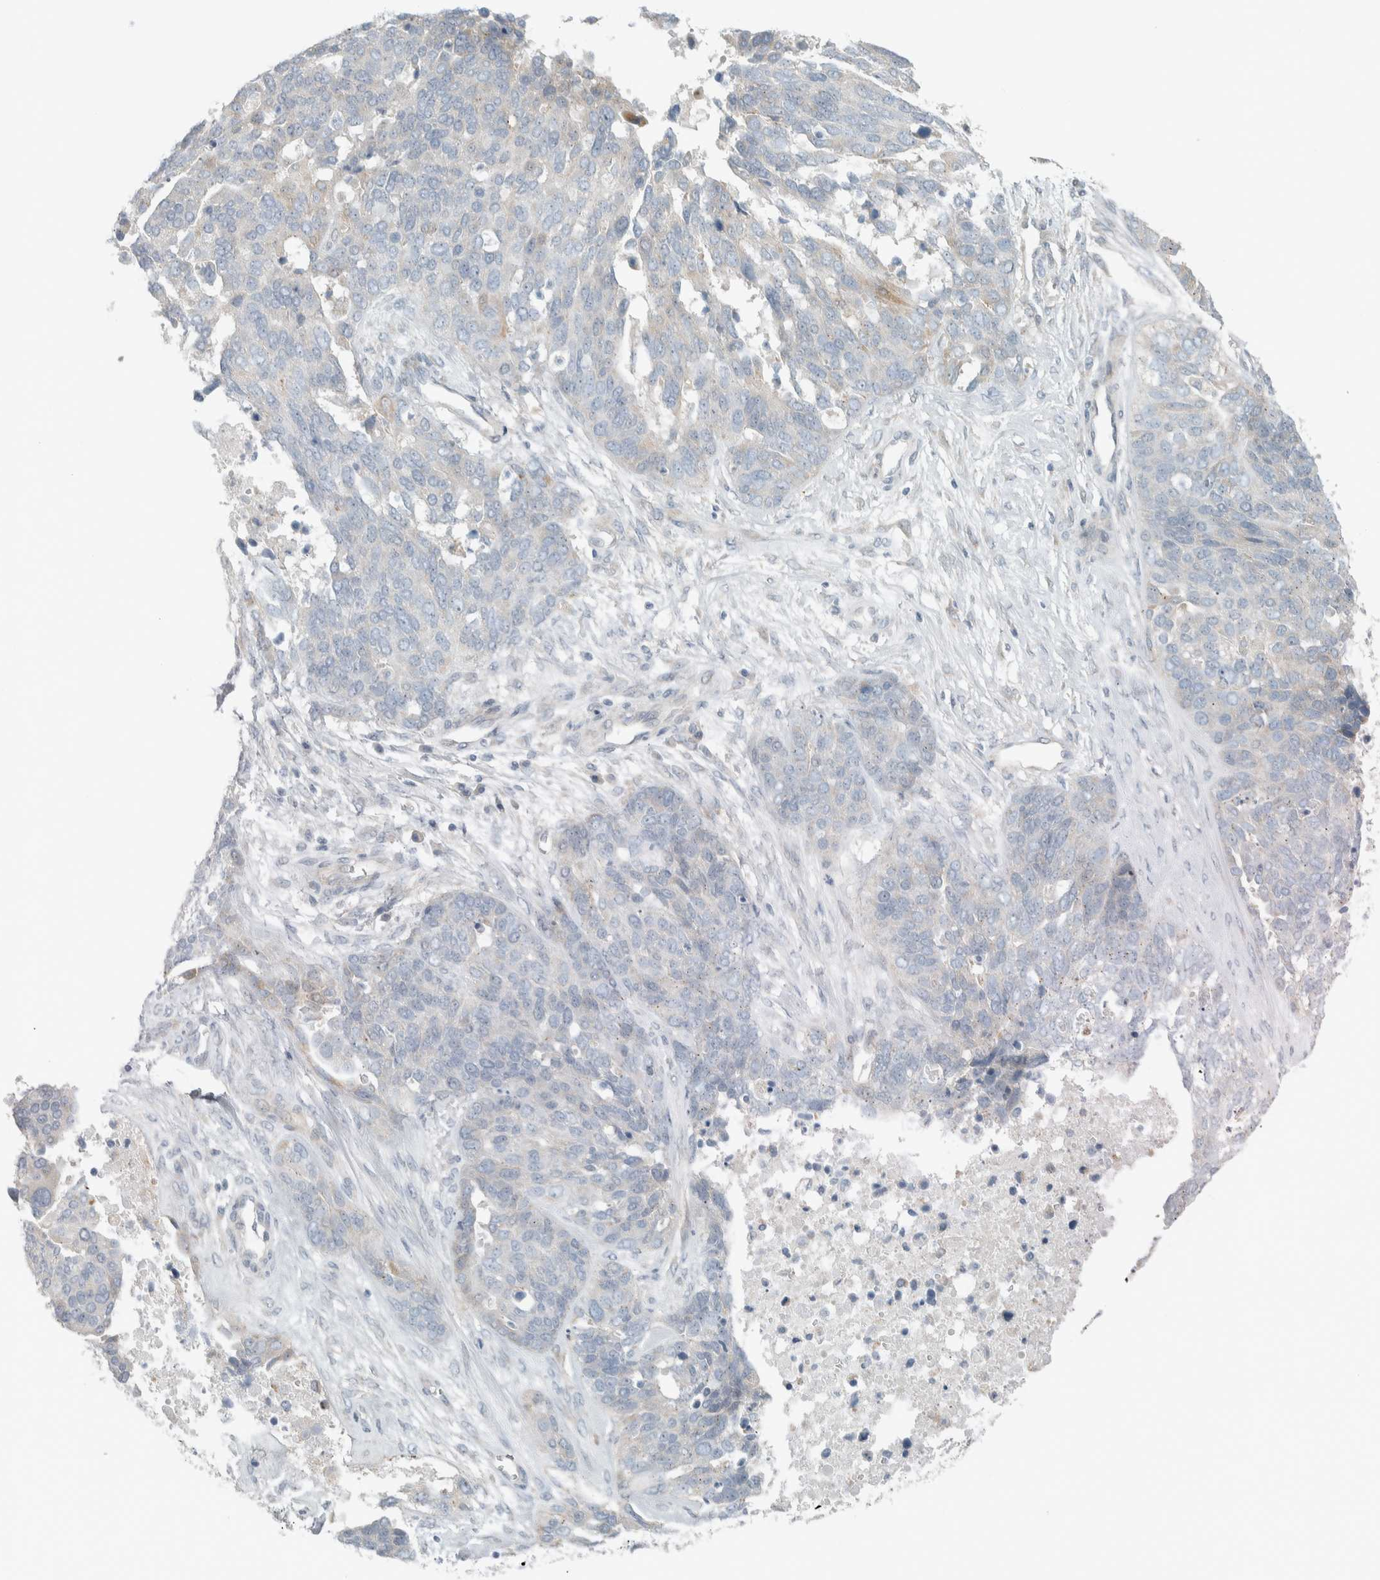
{"staining": {"intensity": "negative", "quantity": "none", "location": "none"}, "tissue": "ovarian cancer", "cell_type": "Tumor cells", "image_type": "cancer", "snomed": [{"axis": "morphology", "description": "Cystadenocarcinoma, serous, NOS"}, {"axis": "topography", "description": "Ovary"}], "caption": "Immunohistochemistry (IHC) photomicrograph of neoplastic tissue: ovarian cancer (serous cystadenocarcinoma) stained with DAB (3,3'-diaminobenzidine) shows no significant protein staining in tumor cells. The staining was performed using DAB to visualize the protein expression in brown, while the nuclei were stained in blue with hematoxylin (Magnification: 20x).", "gene": "HGS", "patient": {"sex": "female", "age": 44}}